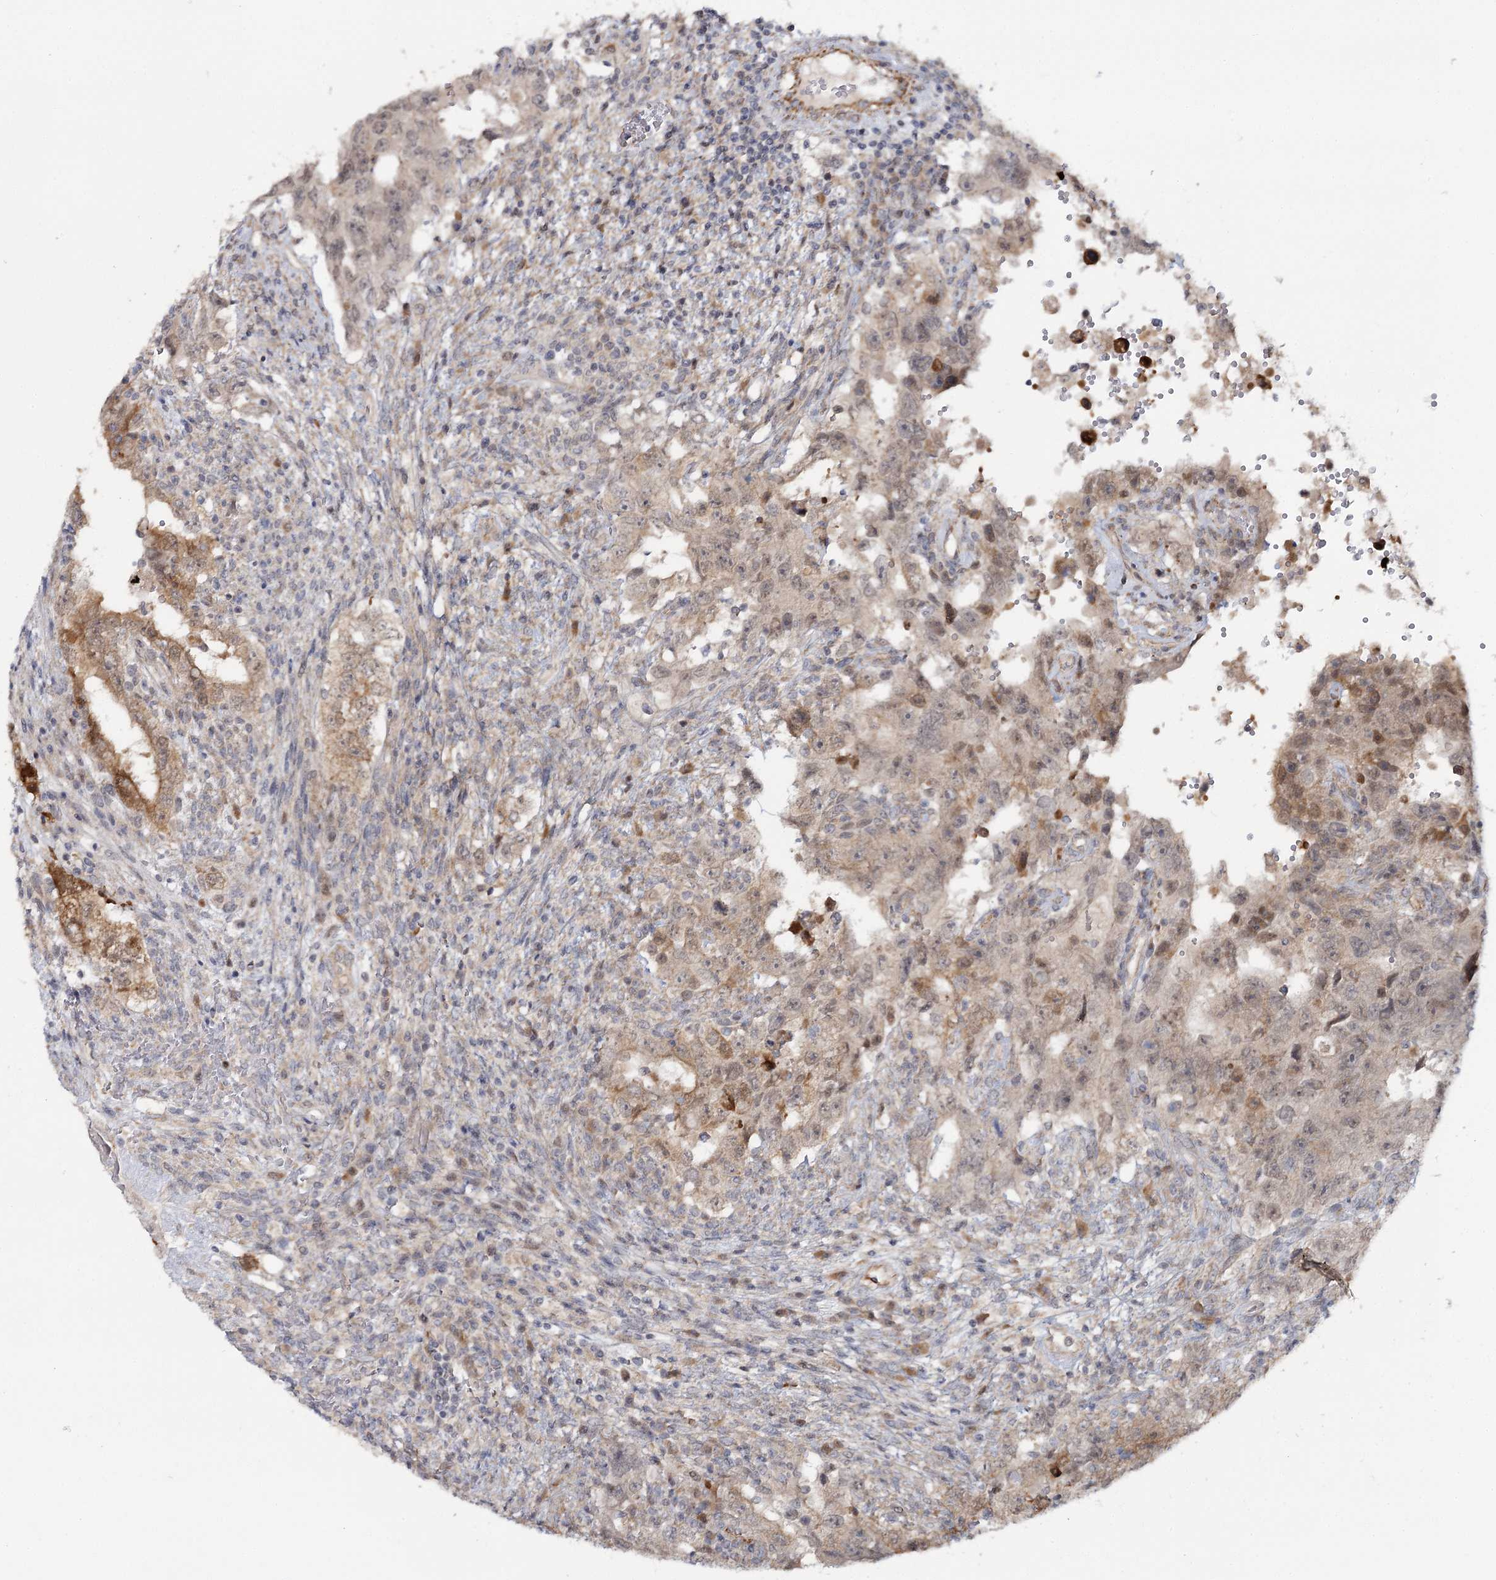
{"staining": {"intensity": "moderate", "quantity": ">75%", "location": "cytoplasmic/membranous"}, "tissue": "testis cancer", "cell_type": "Tumor cells", "image_type": "cancer", "snomed": [{"axis": "morphology", "description": "Carcinoma, Embryonal, NOS"}, {"axis": "topography", "description": "Testis"}], "caption": "There is medium levels of moderate cytoplasmic/membranous positivity in tumor cells of testis cancer, as demonstrated by immunohistochemical staining (brown color).", "gene": "TBC1D9B", "patient": {"sex": "male", "age": 26}}